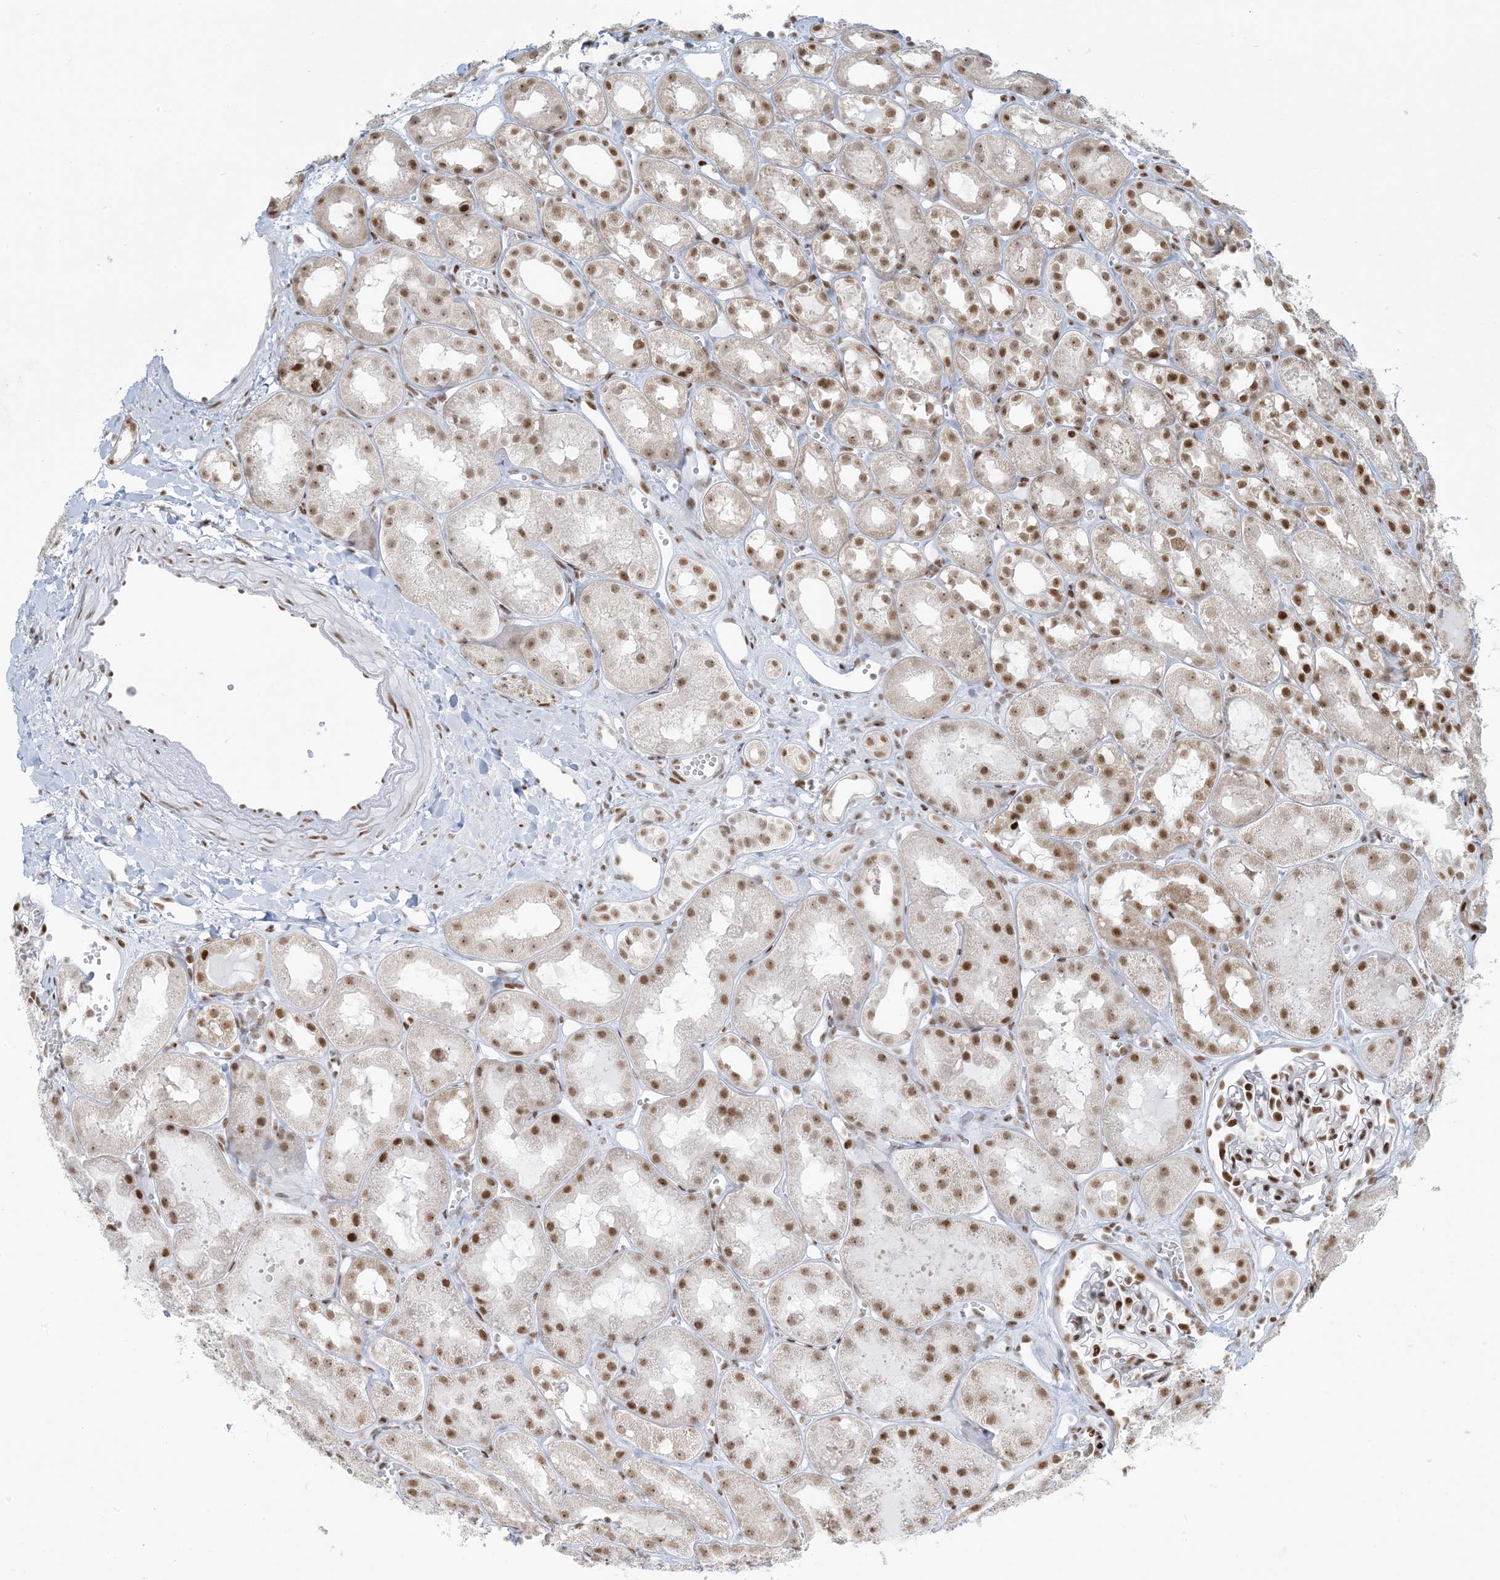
{"staining": {"intensity": "strong", "quantity": ">75%", "location": "nuclear"}, "tissue": "kidney", "cell_type": "Cells in glomeruli", "image_type": "normal", "snomed": [{"axis": "morphology", "description": "Normal tissue, NOS"}, {"axis": "topography", "description": "Kidney"}], "caption": "An immunohistochemistry (IHC) image of benign tissue is shown. Protein staining in brown labels strong nuclear positivity in kidney within cells in glomeruli.", "gene": "STAG1", "patient": {"sex": "male", "age": 16}}